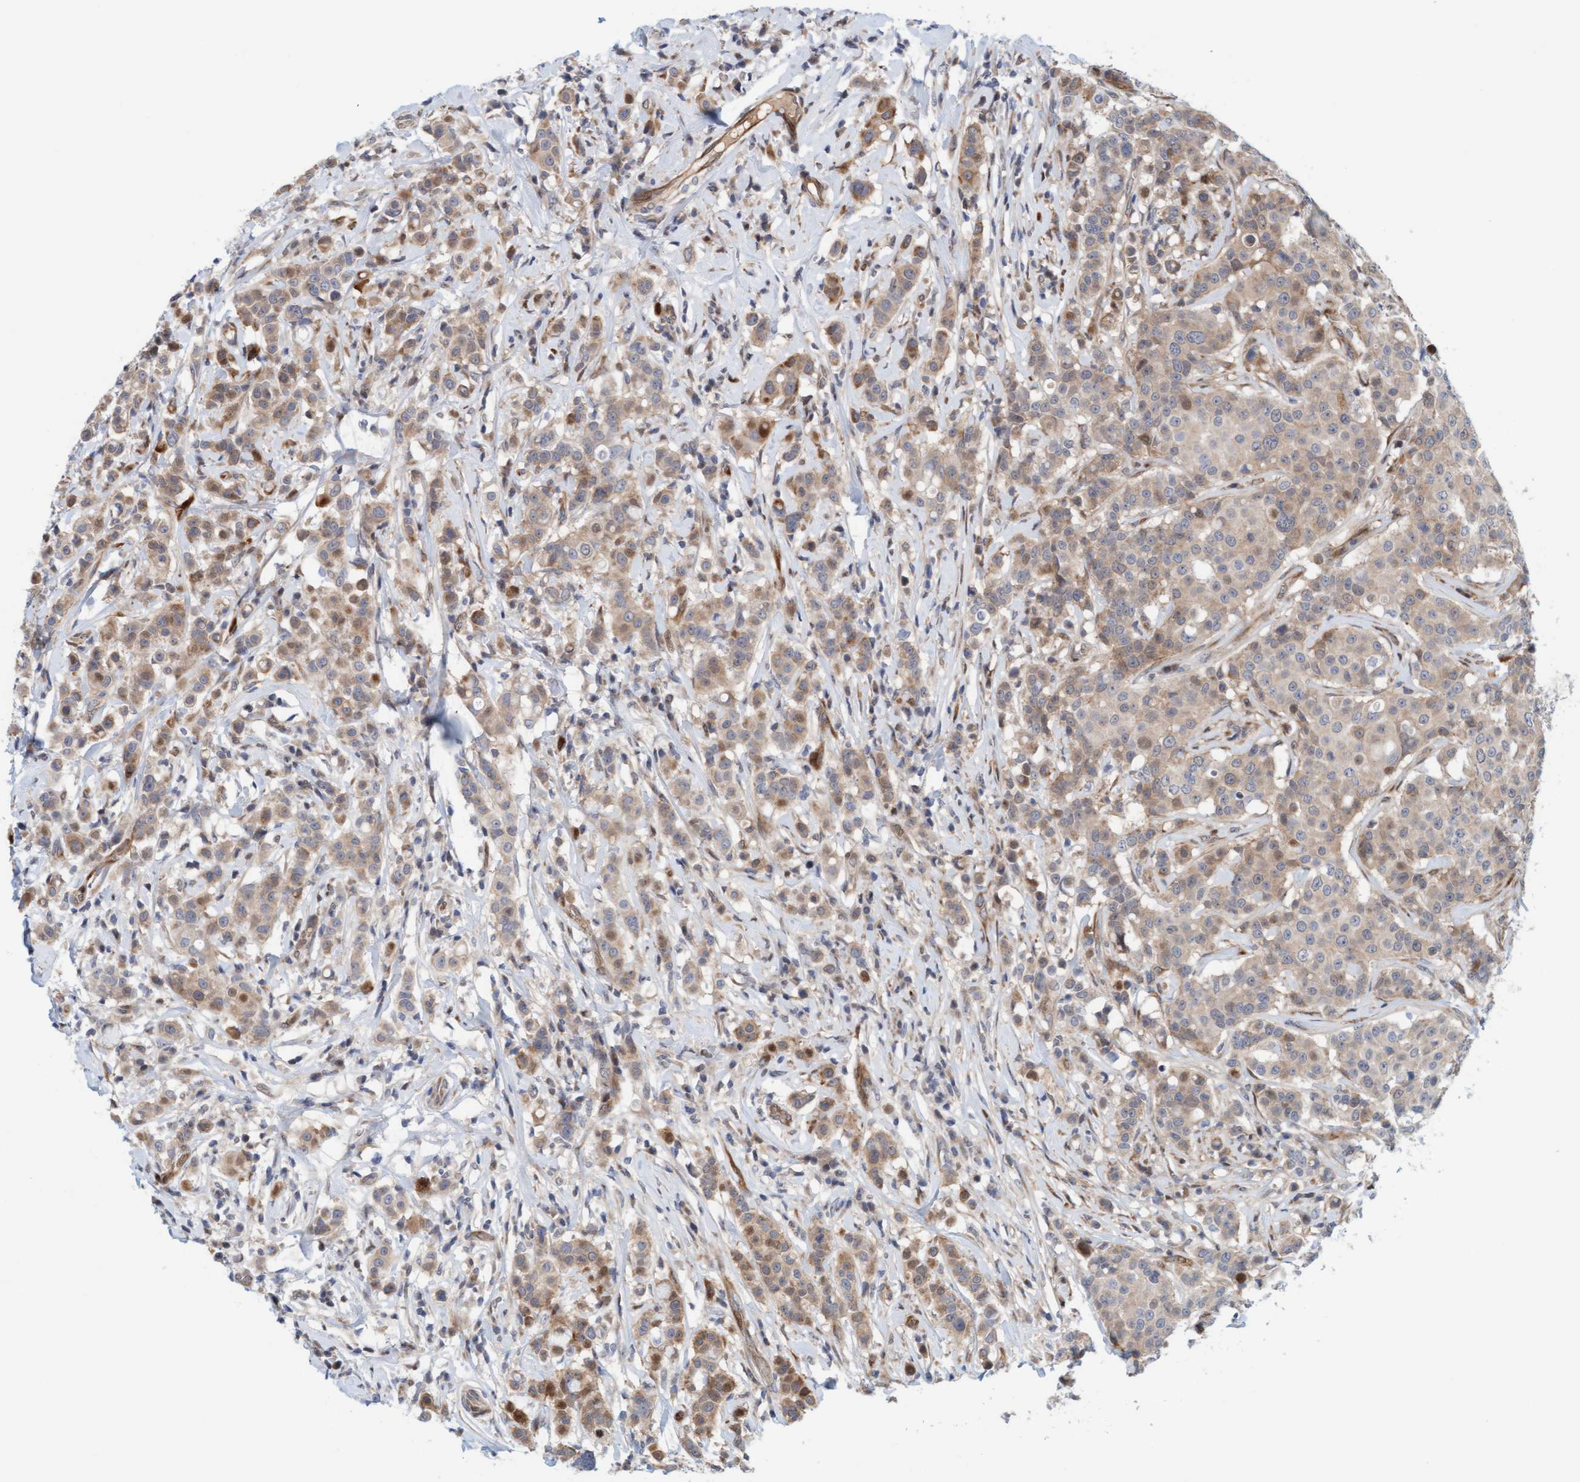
{"staining": {"intensity": "weak", "quantity": ">75%", "location": "cytoplasmic/membranous"}, "tissue": "breast cancer", "cell_type": "Tumor cells", "image_type": "cancer", "snomed": [{"axis": "morphology", "description": "Duct carcinoma"}, {"axis": "topography", "description": "Breast"}], "caption": "This is an image of immunohistochemistry (IHC) staining of infiltrating ductal carcinoma (breast), which shows weak positivity in the cytoplasmic/membranous of tumor cells.", "gene": "EIF4EBP1", "patient": {"sex": "female", "age": 27}}